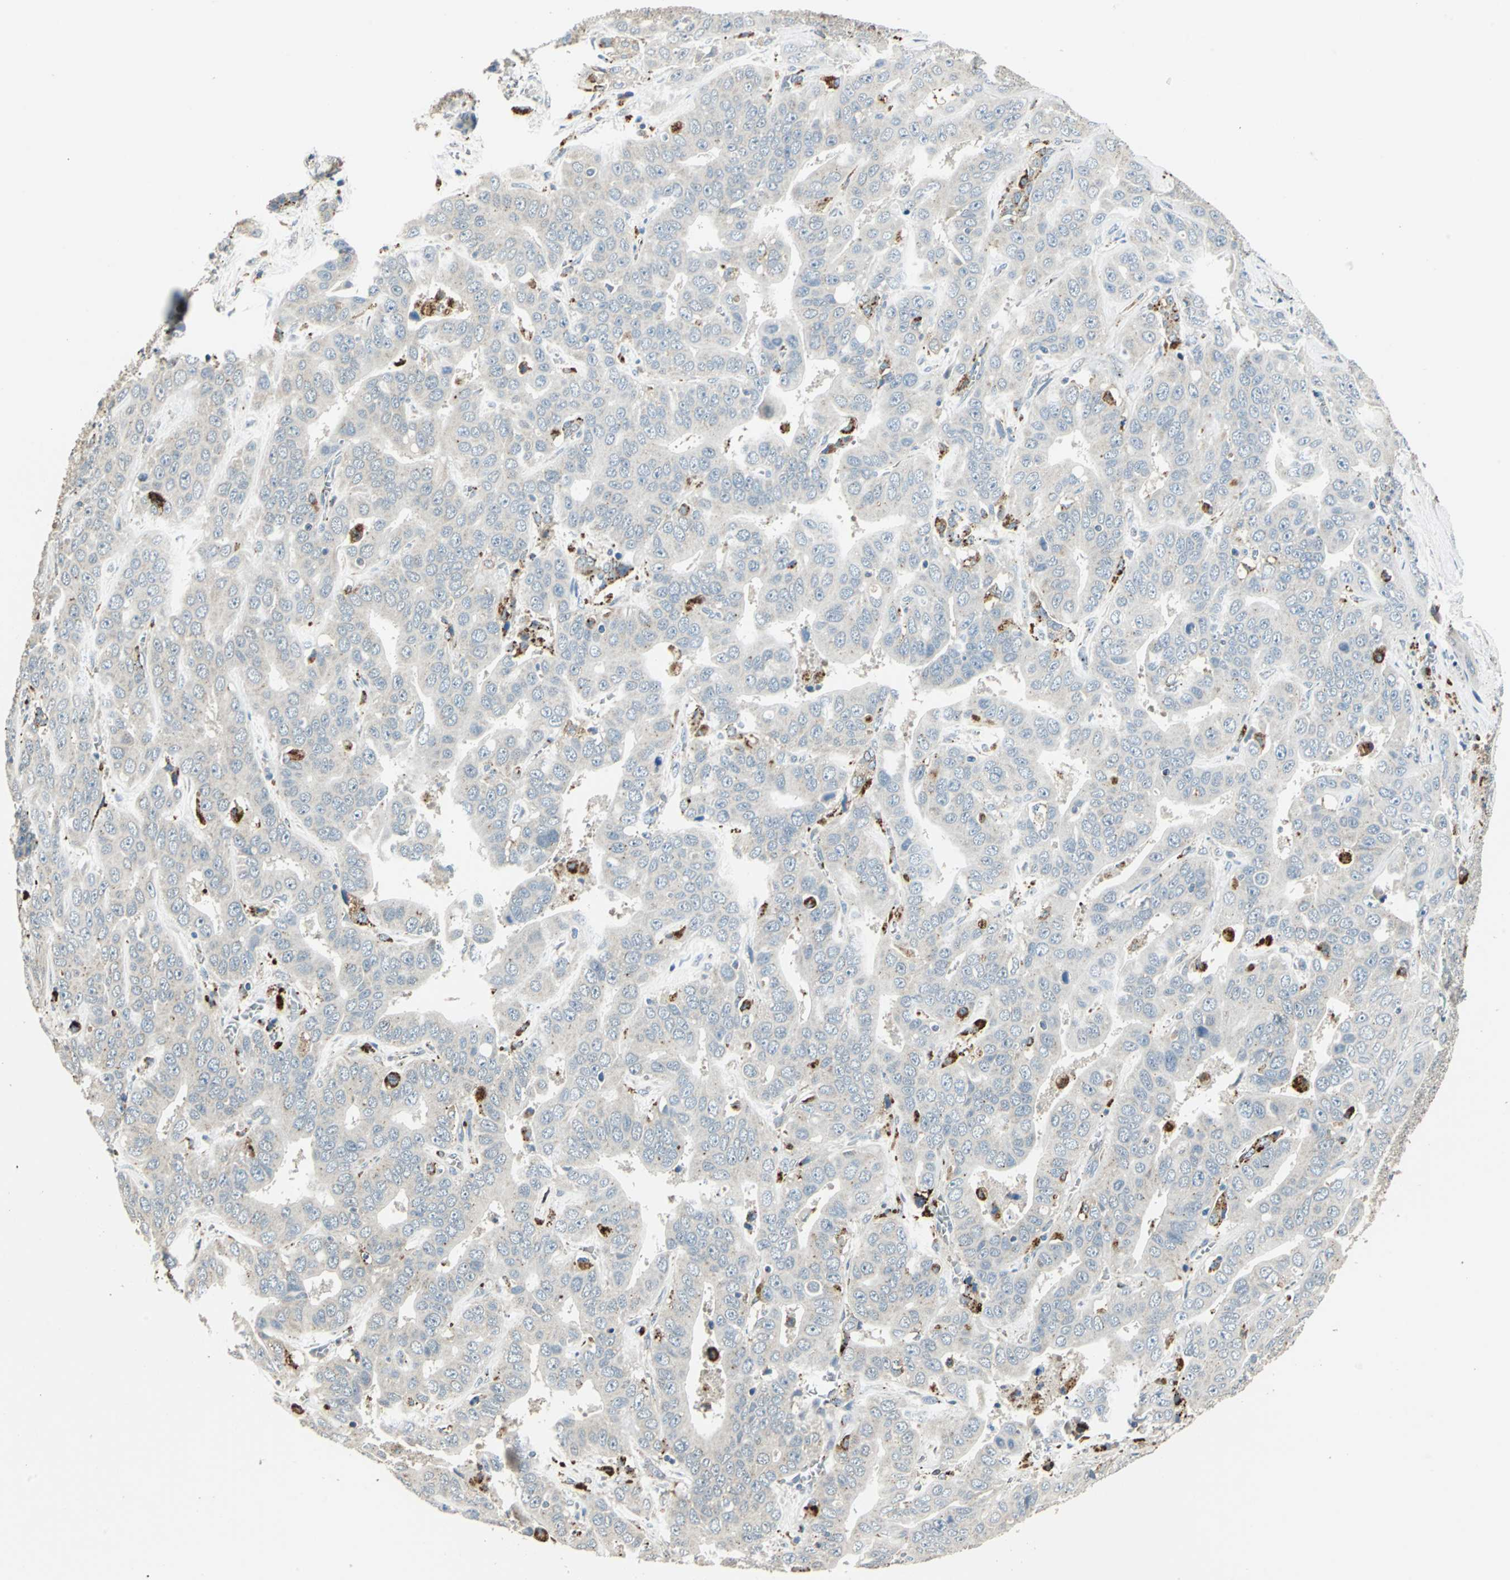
{"staining": {"intensity": "negative", "quantity": "none", "location": "none"}, "tissue": "liver cancer", "cell_type": "Tumor cells", "image_type": "cancer", "snomed": [{"axis": "morphology", "description": "Cholangiocarcinoma"}, {"axis": "topography", "description": "Liver"}], "caption": "Image shows no protein positivity in tumor cells of cholangiocarcinoma (liver) tissue.", "gene": "NIT1", "patient": {"sex": "female", "age": 52}}